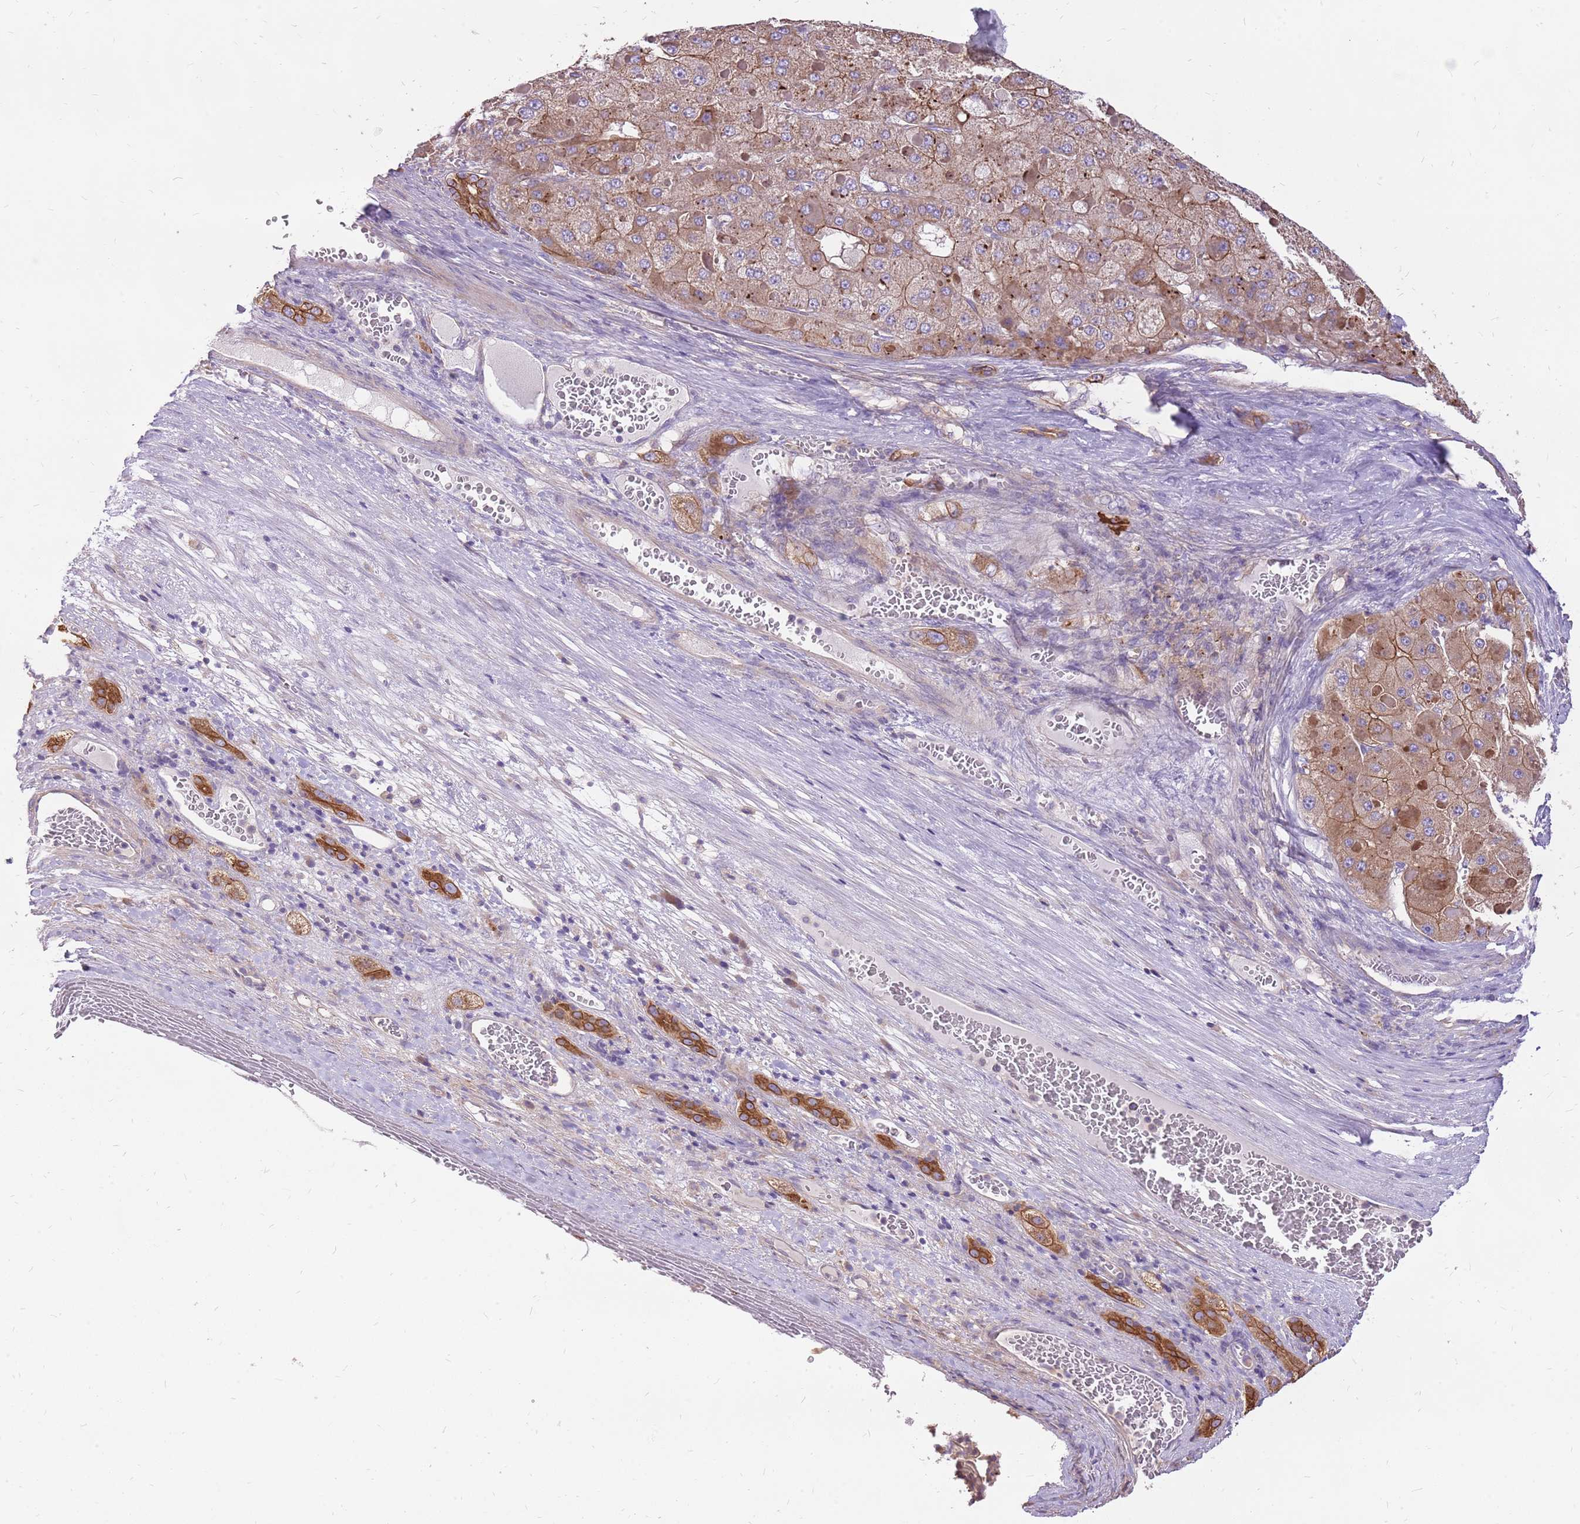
{"staining": {"intensity": "moderate", "quantity": "25%-75%", "location": "cytoplasmic/membranous"}, "tissue": "liver cancer", "cell_type": "Tumor cells", "image_type": "cancer", "snomed": [{"axis": "morphology", "description": "Carcinoma, Hepatocellular, NOS"}, {"axis": "topography", "description": "Liver"}], "caption": "DAB (3,3'-diaminobenzidine) immunohistochemical staining of hepatocellular carcinoma (liver) shows moderate cytoplasmic/membranous protein positivity in approximately 25%-75% of tumor cells.", "gene": "WASHC4", "patient": {"sex": "female", "age": 73}}